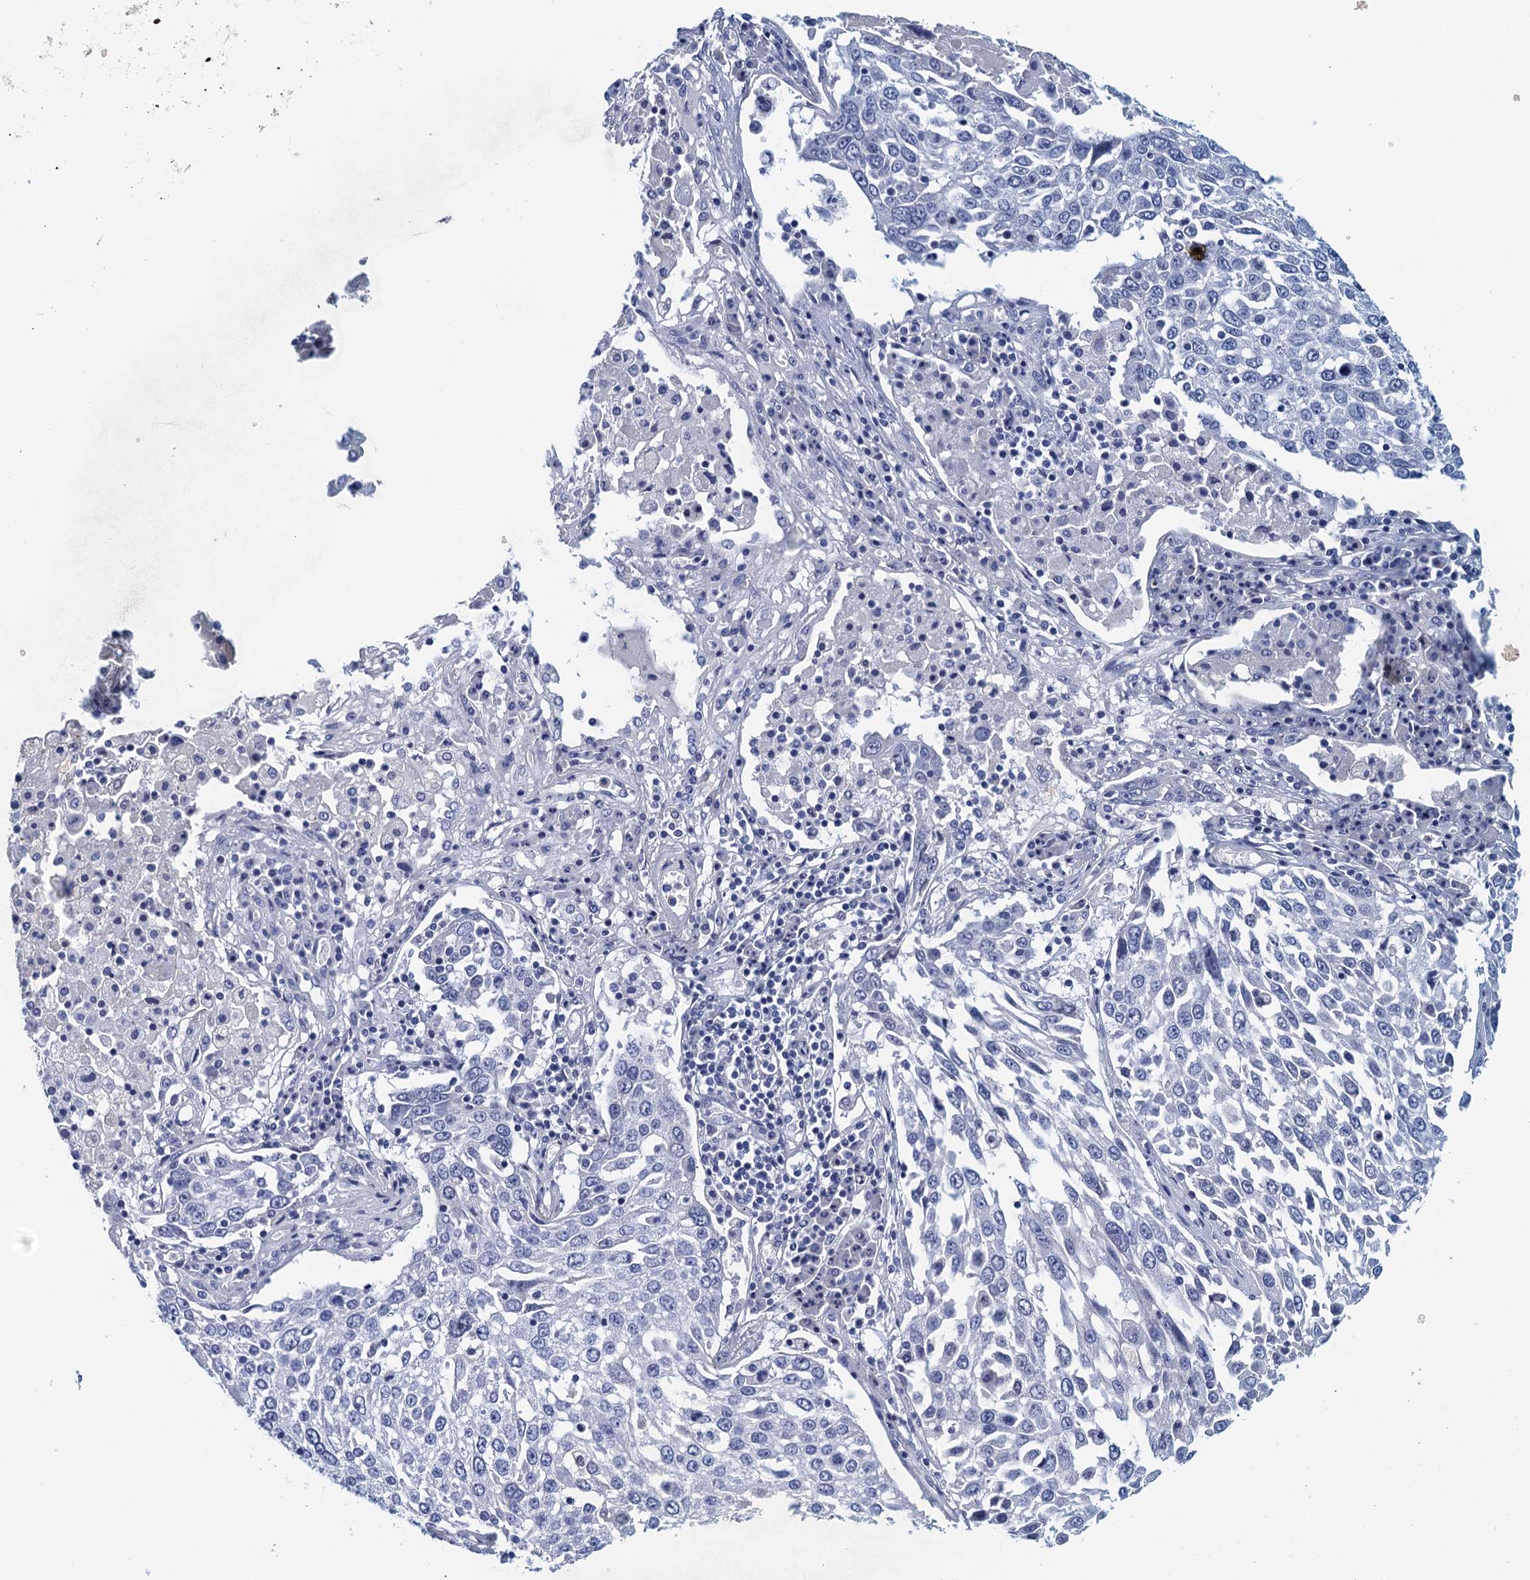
{"staining": {"intensity": "negative", "quantity": "none", "location": "none"}, "tissue": "lung cancer", "cell_type": "Tumor cells", "image_type": "cancer", "snomed": [{"axis": "morphology", "description": "Squamous cell carcinoma, NOS"}, {"axis": "topography", "description": "Lung"}], "caption": "This is an immunohistochemistry (IHC) histopathology image of human lung squamous cell carcinoma. There is no positivity in tumor cells.", "gene": "CYP51A1", "patient": {"sex": "male", "age": 65}}